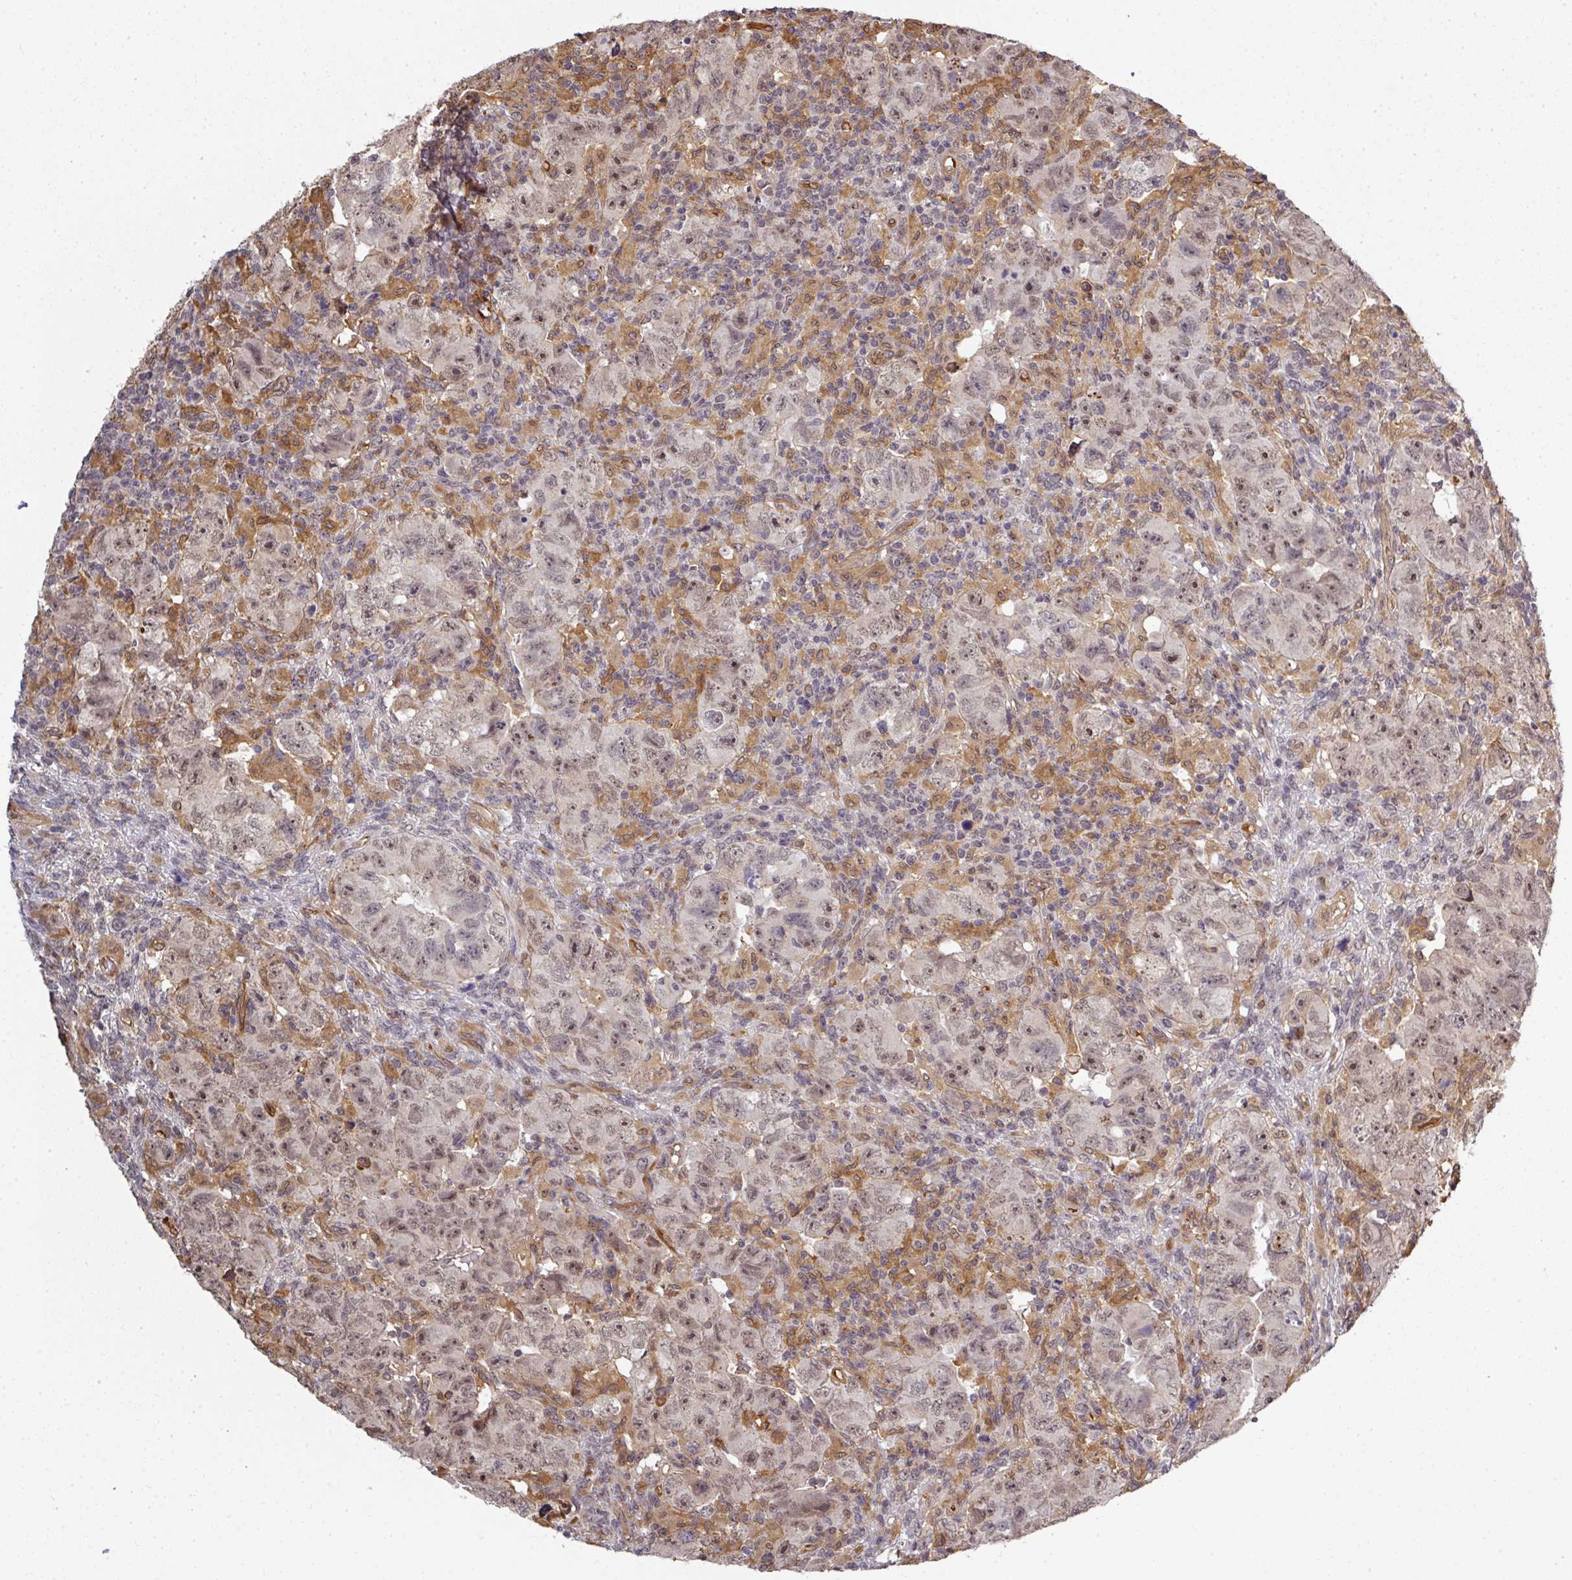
{"staining": {"intensity": "weak", "quantity": ">75%", "location": "nuclear"}, "tissue": "testis cancer", "cell_type": "Tumor cells", "image_type": "cancer", "snomed": [{"axis": "morphology", "description": "Carcinoma, Embryonal, NOS"}, {"axis": "topography", "description": "Testis"}], "caption": "DAB immunohistochemical staining of embryonal carcinoma (testis) shows weak nuclear protein positivity in about >75% of tumor cells.", "gene": "GTF2H3", "patient": {"sex": "male", "age": 24}}